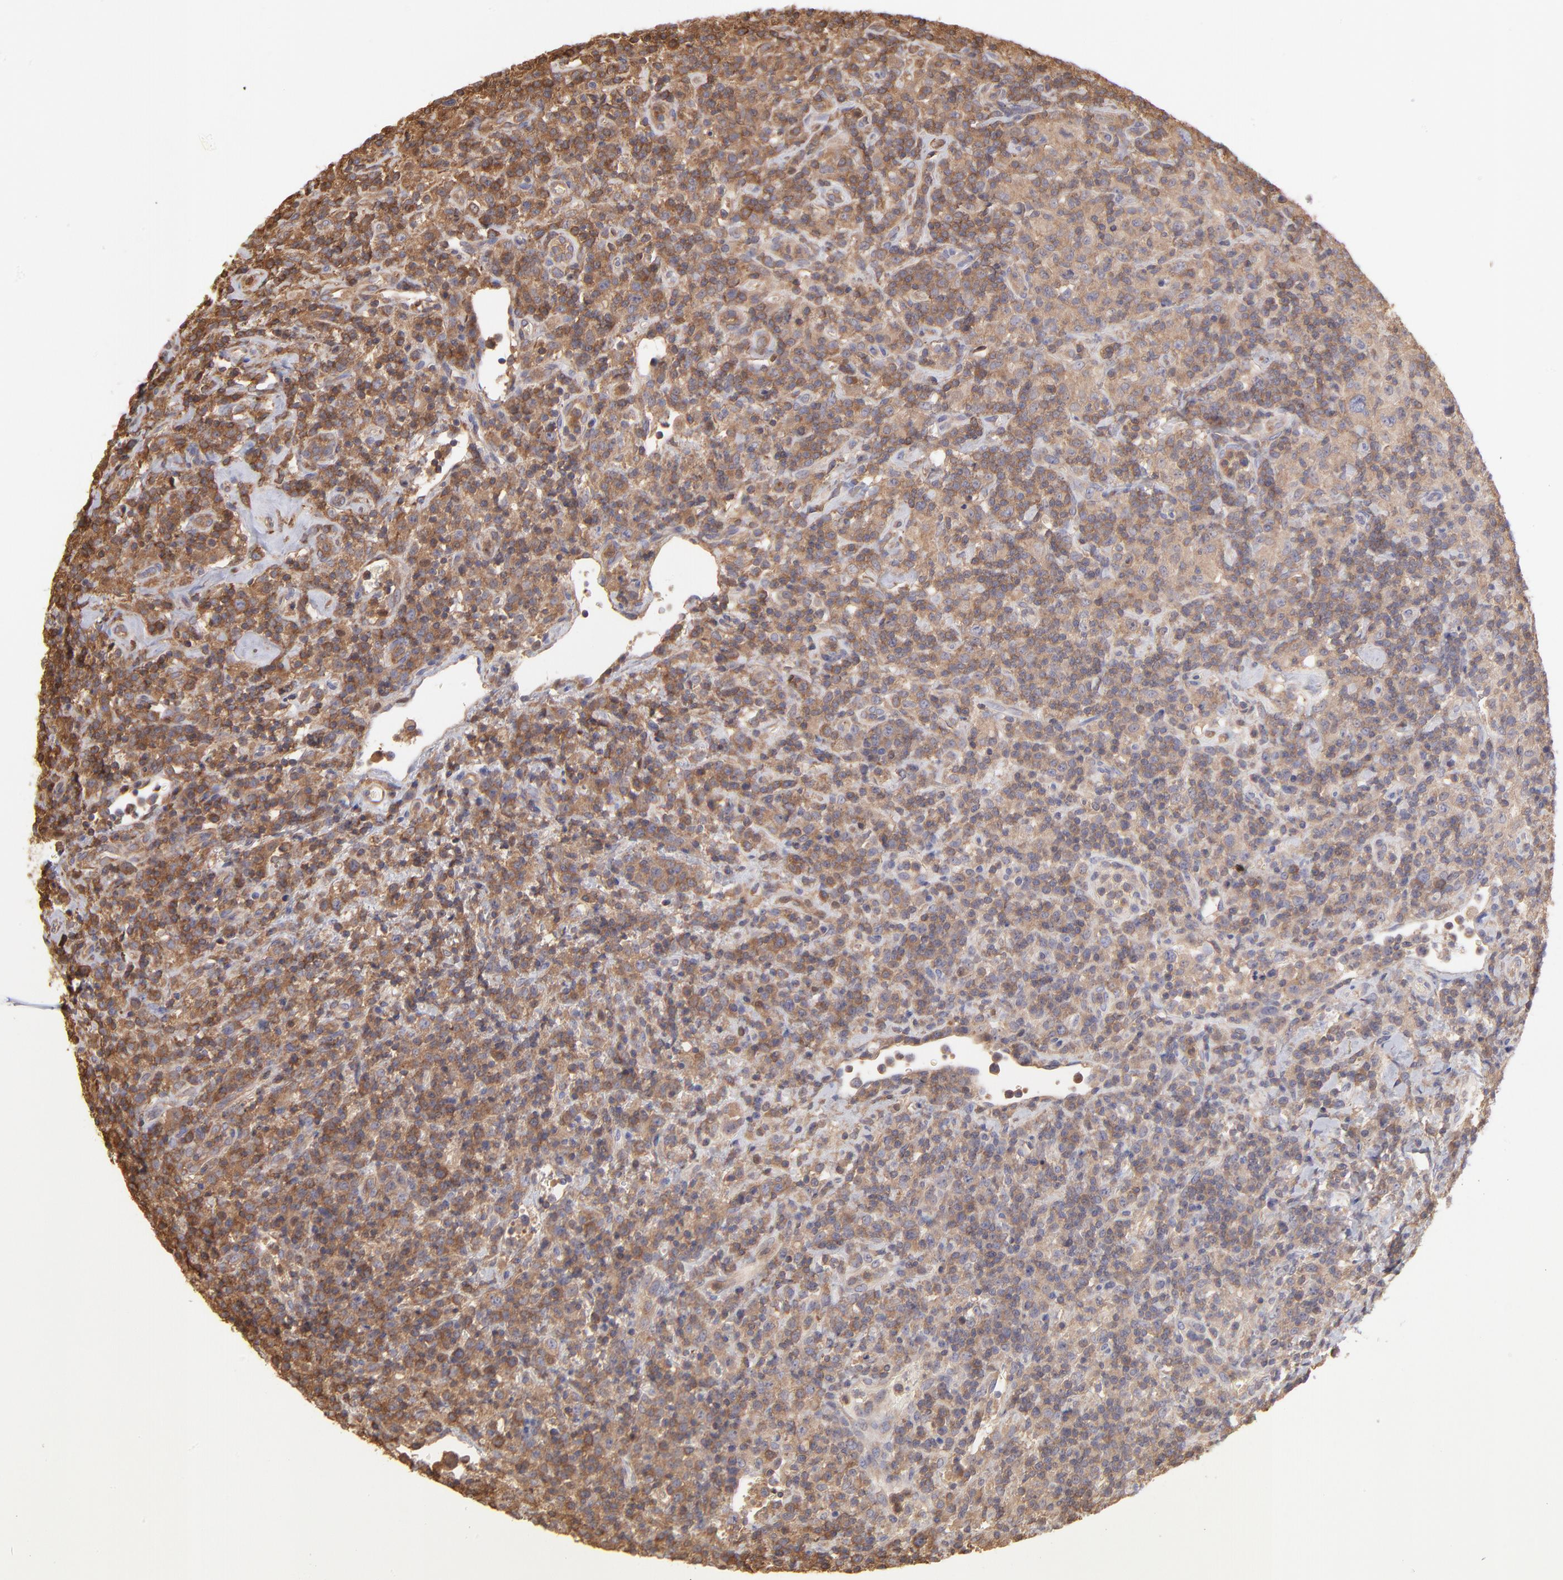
{"staining": {"intensity": "moderate", "quantity": ">75%", "location": "cytoplasmic/membranous"}, "tissue": "lymphoma", "cell_type": "Tumor cells", "image_type": "cancer", "snomed": [{"axis": "morphology", "description": "Hodgkin's disease, NOS"}, {"axis": "topography", "description": "Lymph node"}], "caption": "Human lymphoma stained with a protein marker exhibits moderate staining in tumor cells.", "gene": "MAP2K2", "patient": {"sex": "male", "age": 65}}